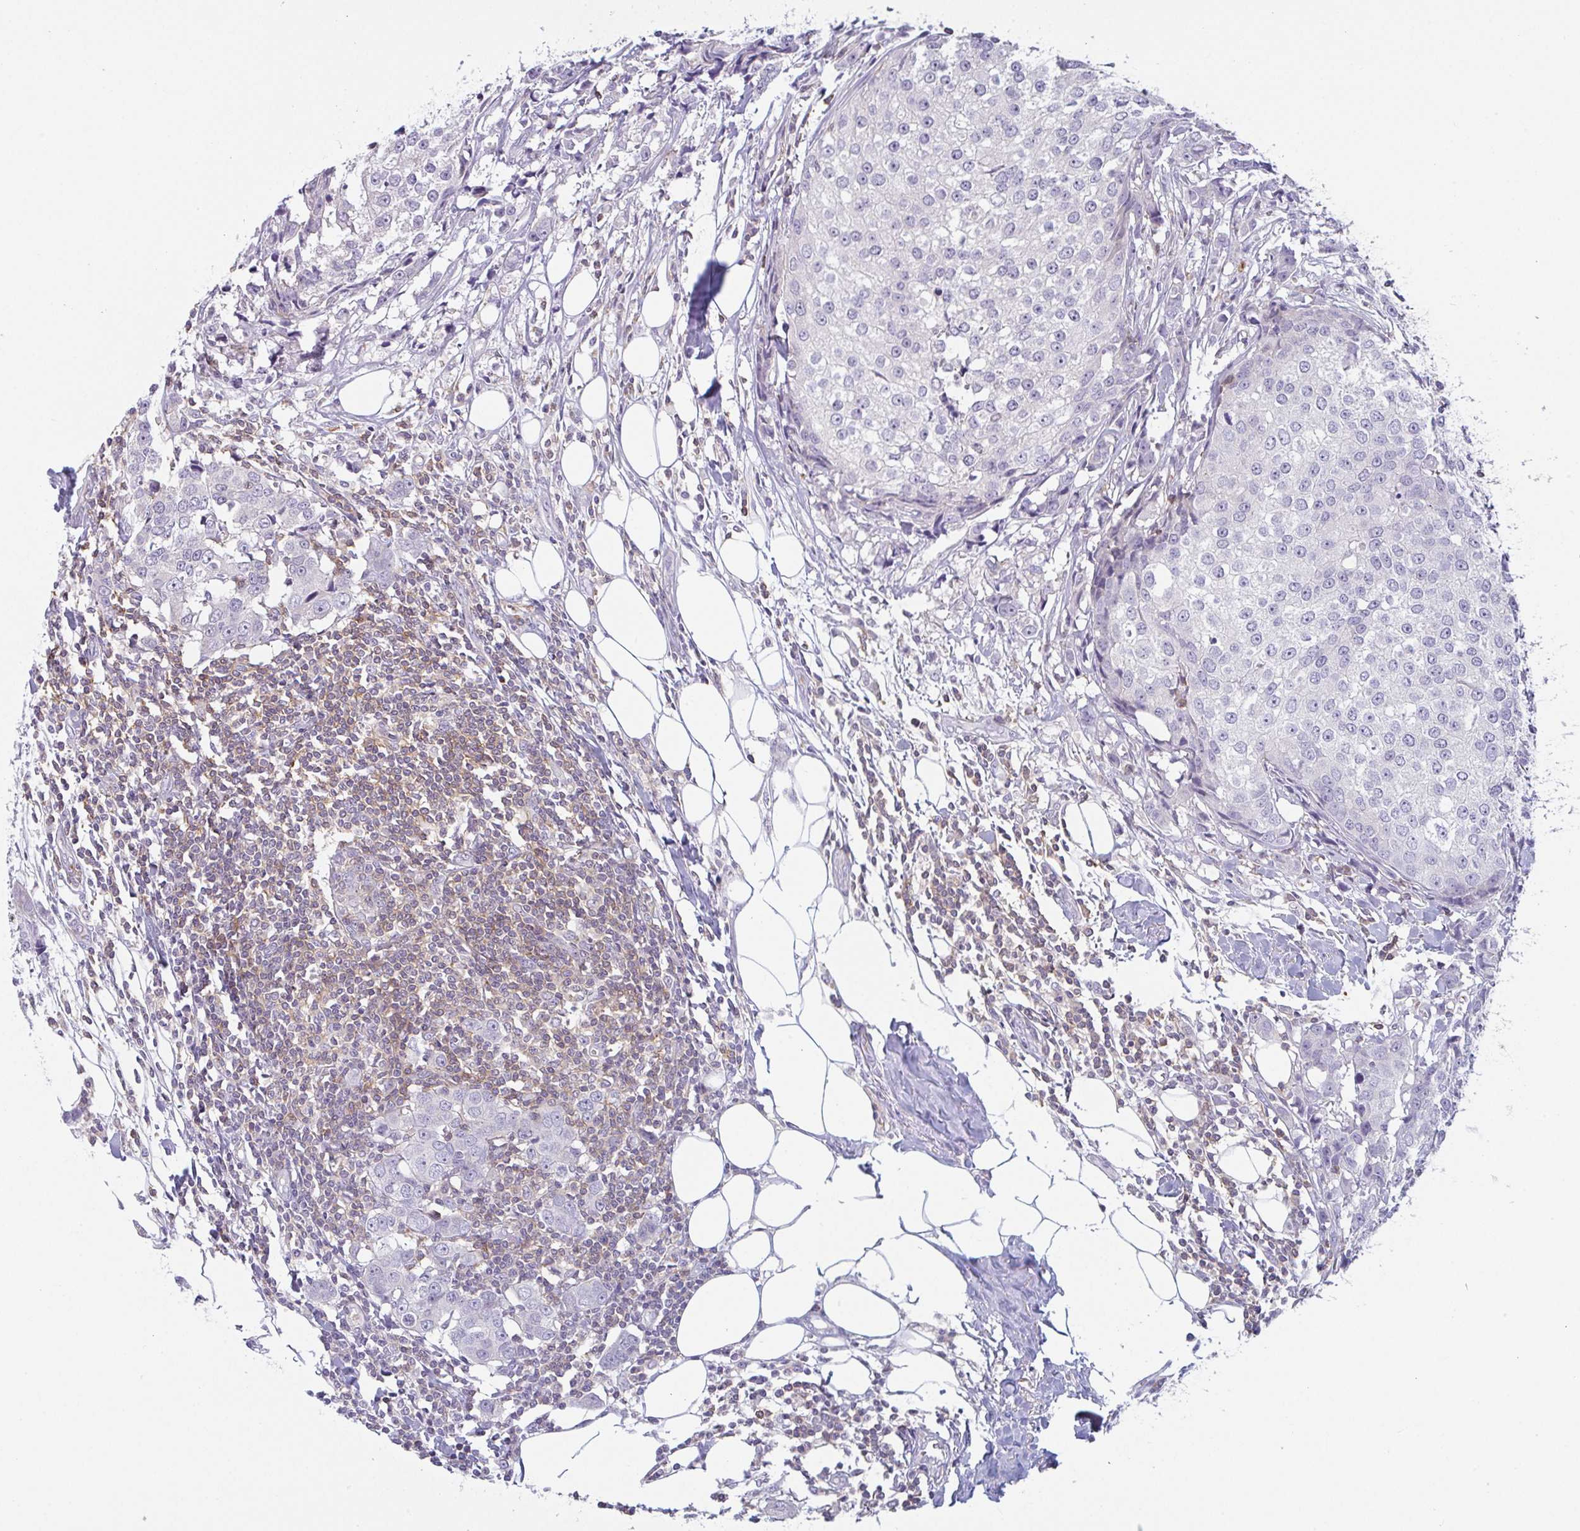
{"staining": {"intensity": "negative", "quantity": "none", "location": "none"}, "tissue": "breast cancer", "cell_type": "Tumor cells", "image_type": "cancer", "snomed": [{"axis": "morphology", "description": "Duct carcinoma"}, {"axis": "topography", "description": "Breast"}], "caption": "Intraductal carcinoma (breast) was stained to show a protein in brown. There is no significant expression in tumor cells.", "gene": "CD80", "patient": {"sex": "female", "age": 80}}